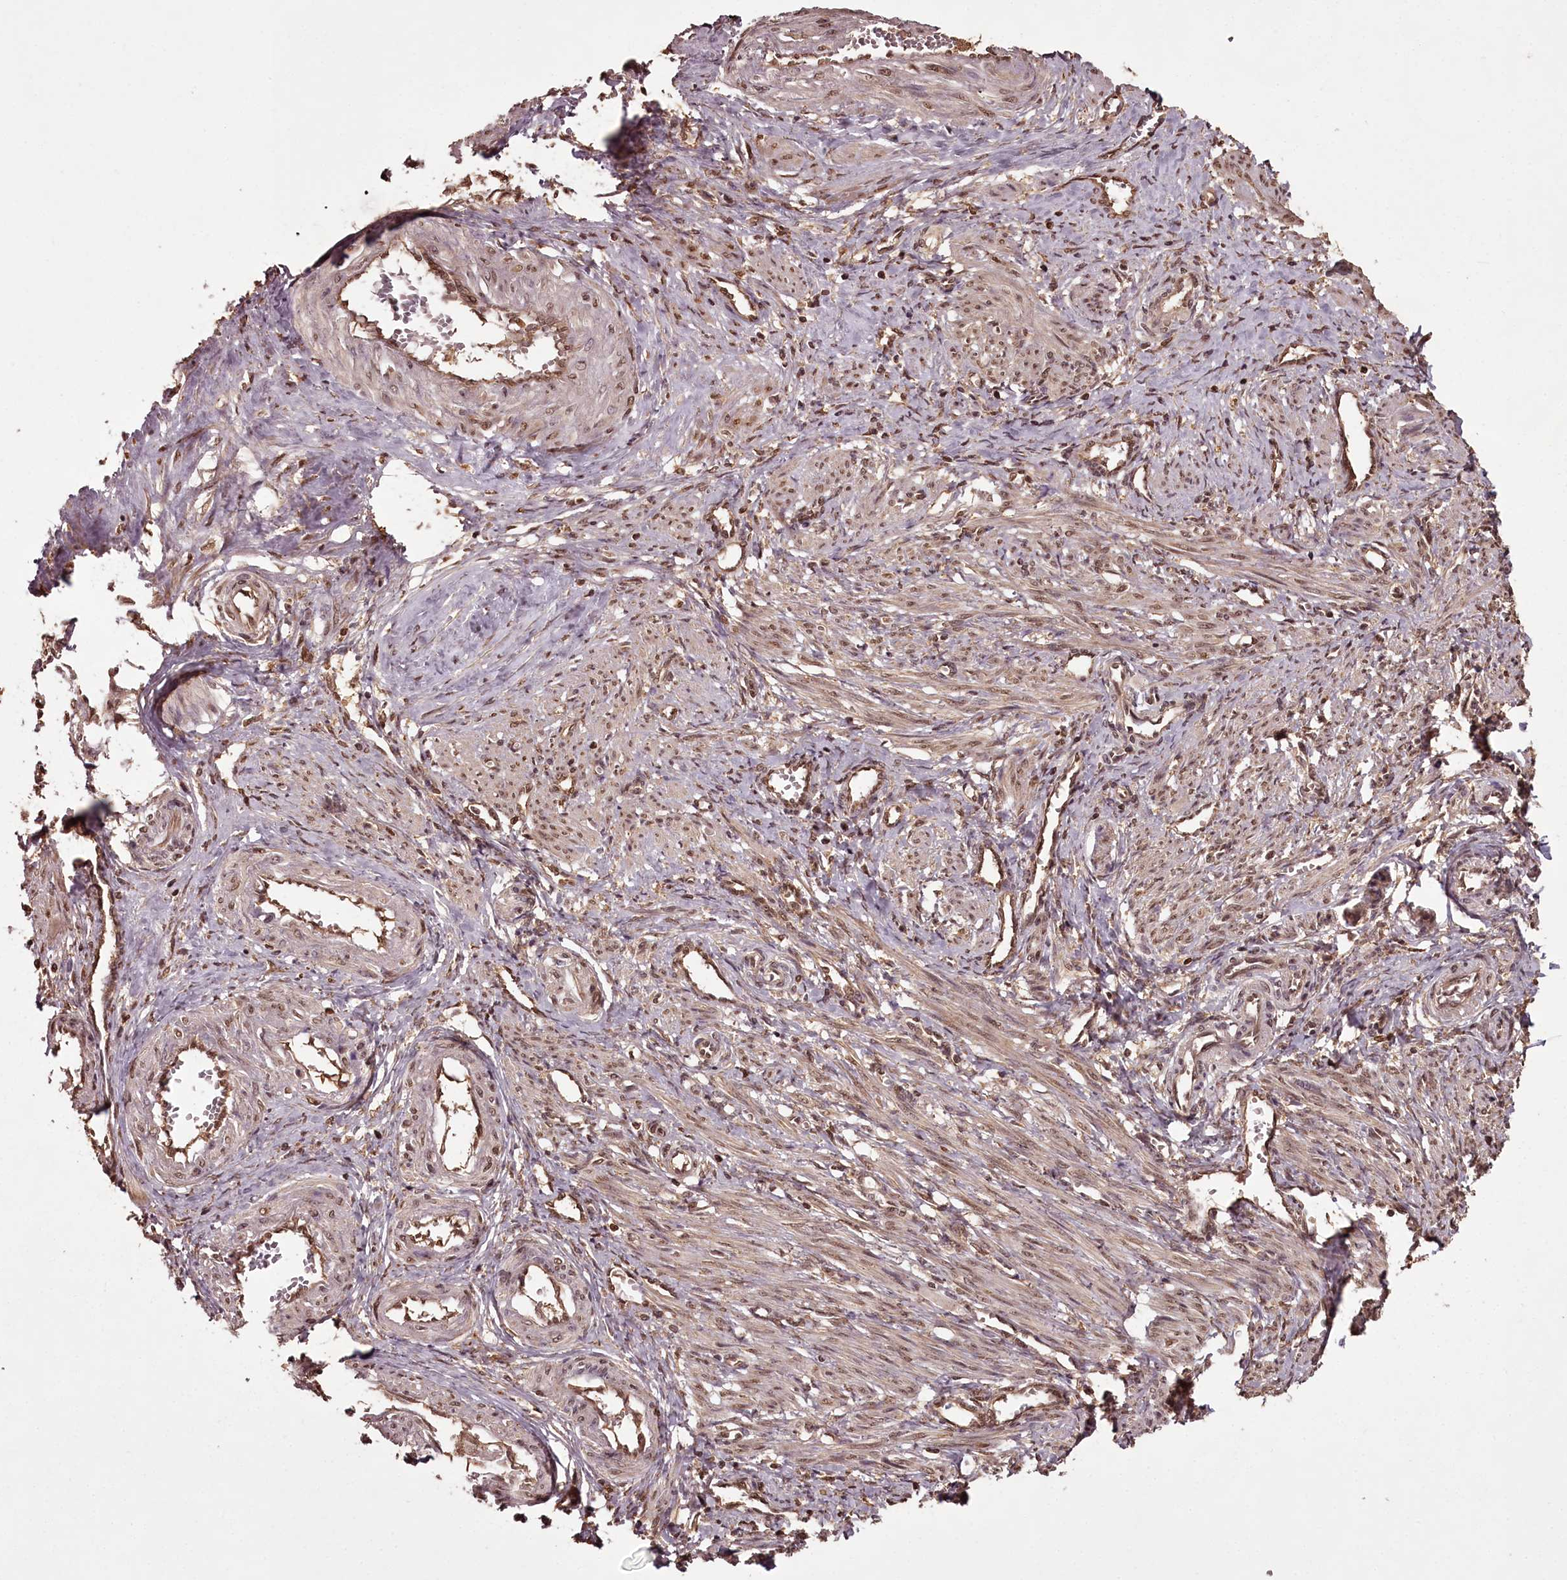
{"staining": {"intensity": "moderate", "quantity": ">75%", "location": "cytoplasmic/membranous,nuclear"}, "tissue": "smooth muscle", "cell_type": "Smooth muscle cells", "image_type": "normal", "snomed": [{"axis": "morphology", "description": "Normal tissue, NOS"}, {"axis": "topography", "description": "Endometrium"}], "caption": "Protein staining of unremarkable smooth muscle demonstrates moderate cytoplasmic/membranous,nuclear staining in about >75% of smooth muscle cells.", "gene": "NPRL2", "patient": {"sex": "female", "age": 33}}